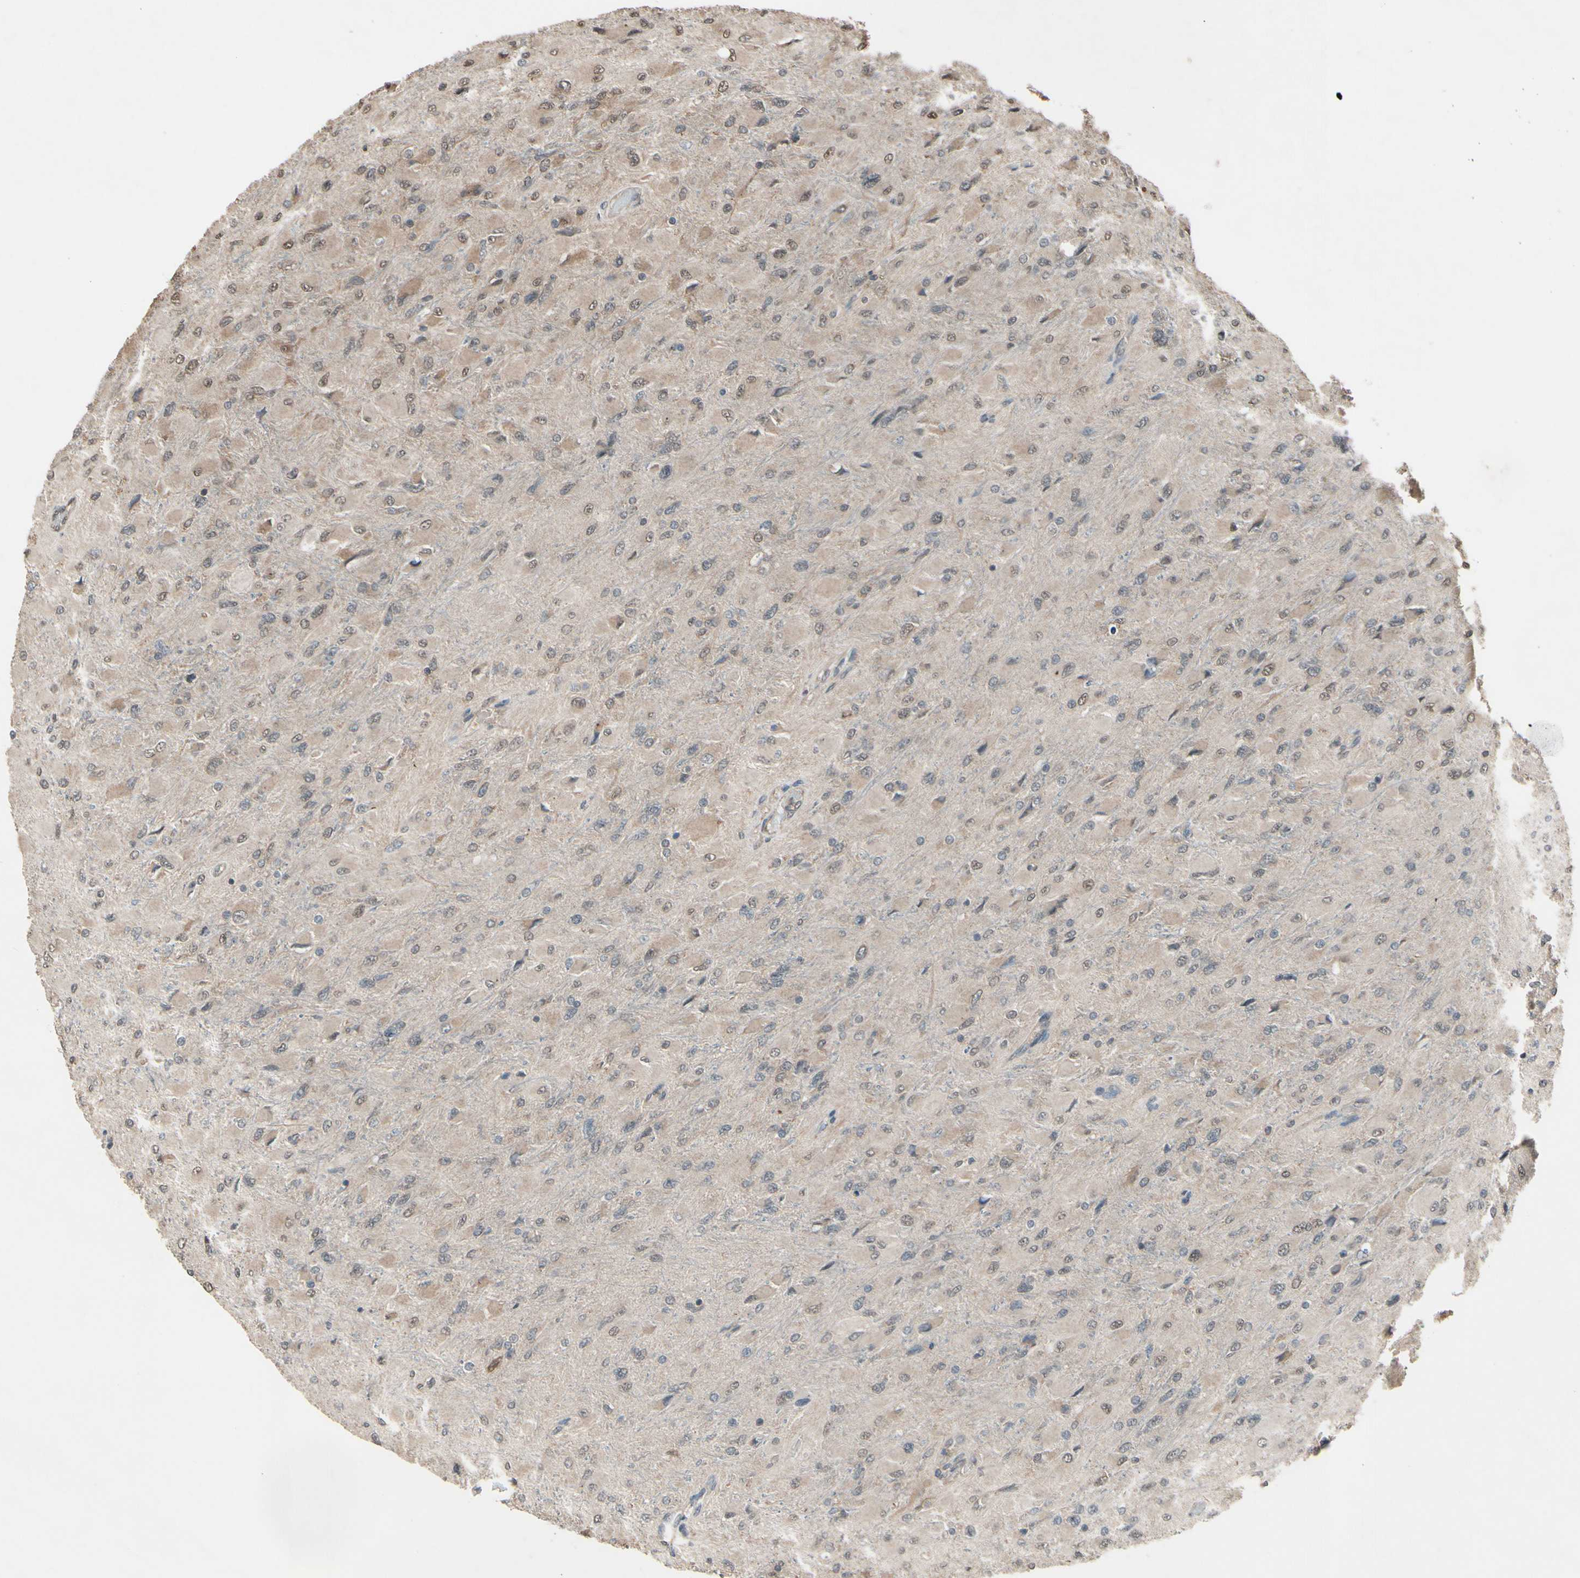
{"staining": {"intensity": "moderate", "quantity": "25%-75%", "location": "cytoplasmic/membranous,nuclear"}, "tissue": "glioma", "cell_type": "Tumor cells", "image_type": "cancer", "snomed": [{"axis": "morphology", "description": "Glioma, malignant, High grade"}, {"axis": "topography", "description": "Cerebral cortex"}], "caption": "Glioma was stained to show a protein in brown. There is medium levels of moderate cytoplasmic/membranous and nuclear expression in approximately 25%-75% of tumor cells.", "gene": "PNPLA7", "patient": {"sex": "female", "age": 36}}